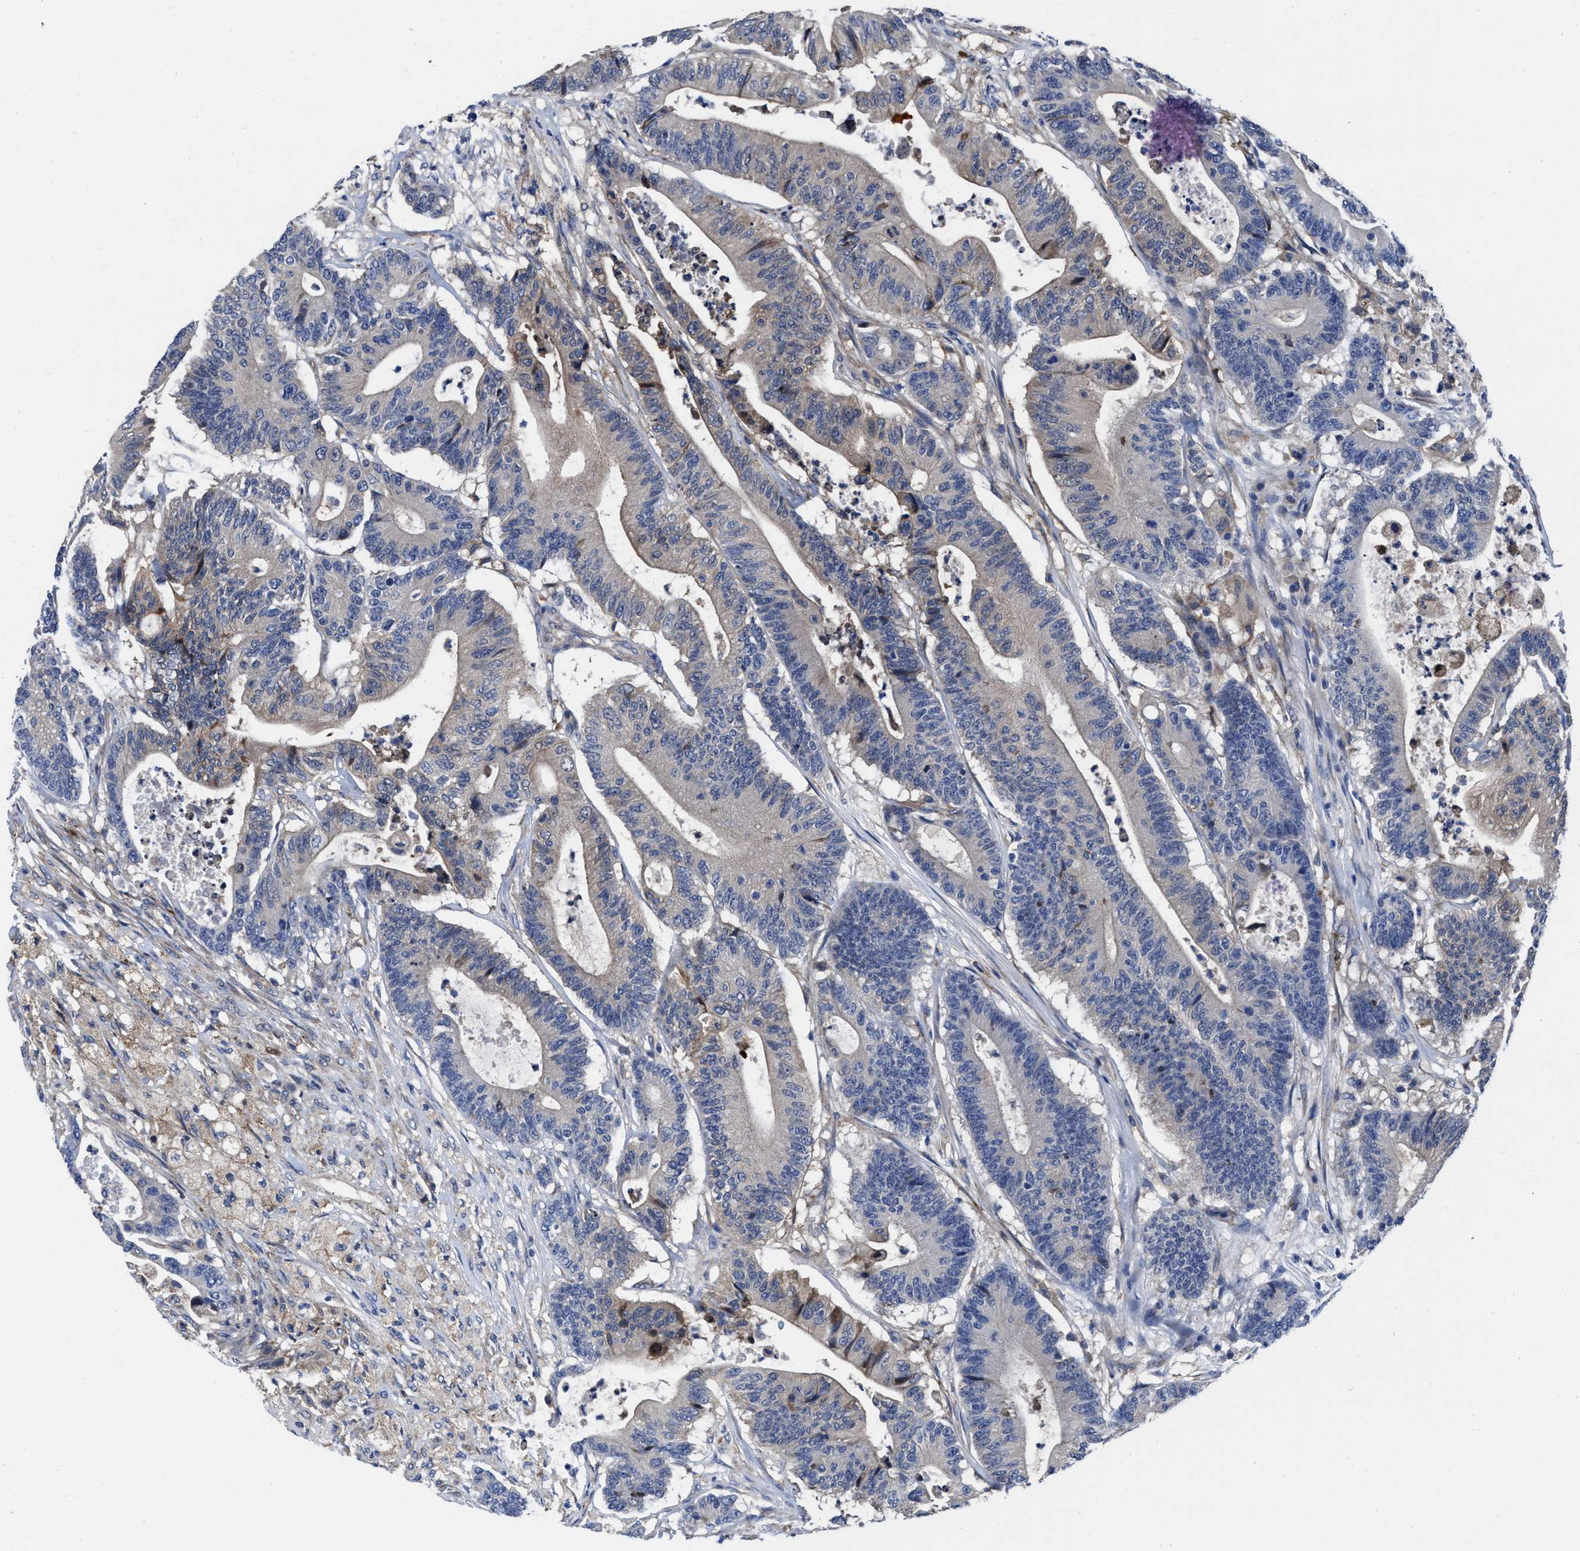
{"staining": {"intensity": "weak", "quantity": "25%-75%", "location": "cytoplasmic/membranous"}, "tissue": "colorectal cancer", "cell_type": "Tumor cells", "image_type": "cancer", "snomed": [{"axis": "morphology", "description": "Adenocarcinoma, NOS"}, {"axis": "topography", "description": "Colon"}], "caption": "DAB (3,3'-diaminobenzidine) immunohistochemical staining of adenocarcinoma (colorectal) shows weak cytoplasmic/membranous protein staining in approximately 25%-75% of tumor cells.", "gene": "TXNDC17", "patient": {"sex": "female", "age": 84}}